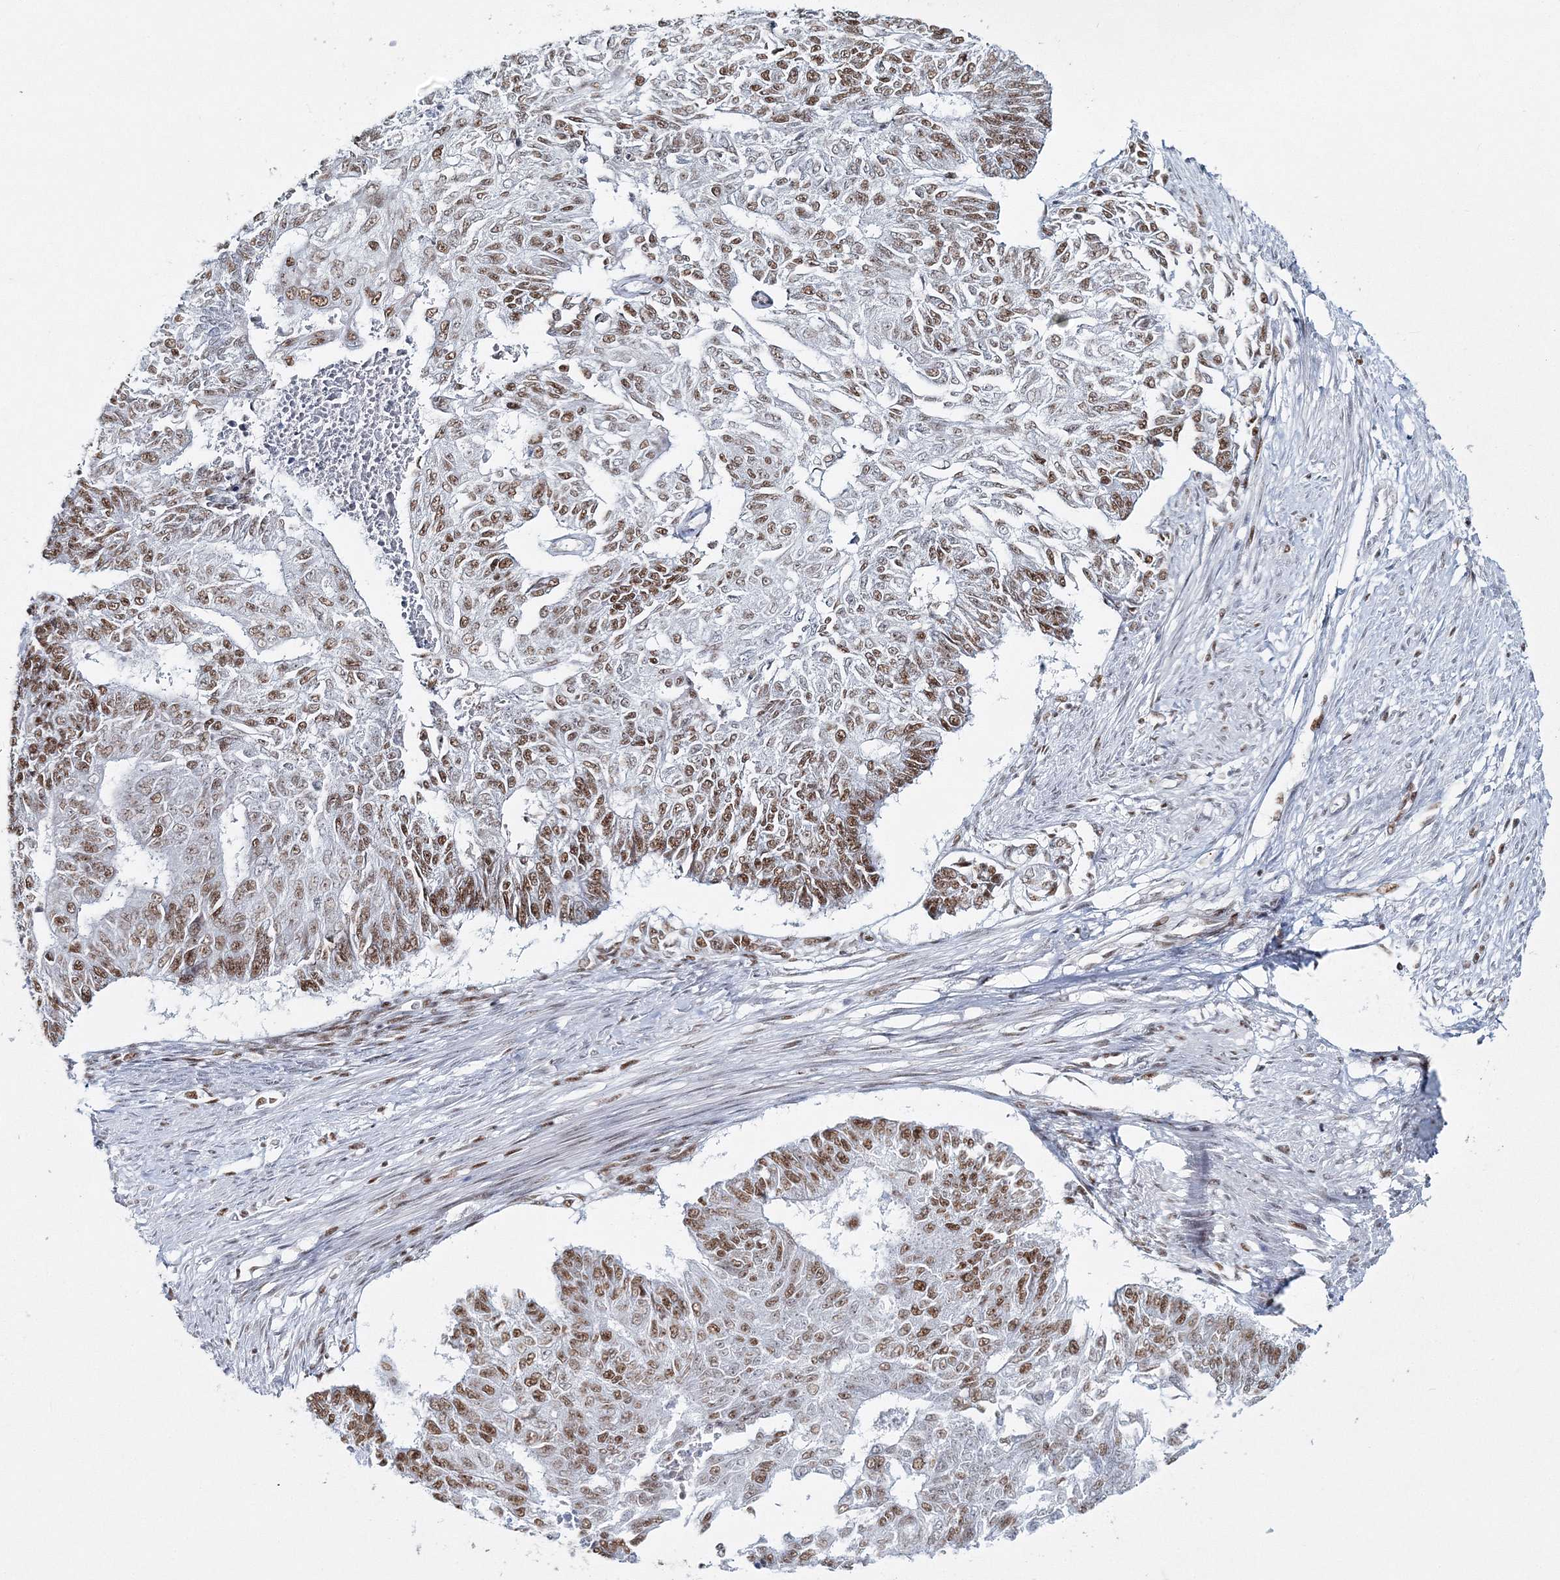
{"staining": {"intensity": "moderate", "quantity": ">75%", "location": "nuclear"}, "tissue": "endometrial cancer", "cell_type": "Tumor cells", "image_type": "cancer", "snomed": [{"axis": "morphology", "description": "Adenocarcinoma, NOS"}, {"axis": "topography", "description": "Endometrium"}], "caption": "This is an image of immunohistochemistry (IHC) staining of endometrial cancer, which shows moderate positivity in the nuclear of tumor cells.", "gene": "QRICH1", "patient": {"sex": "female", "age": 32}}